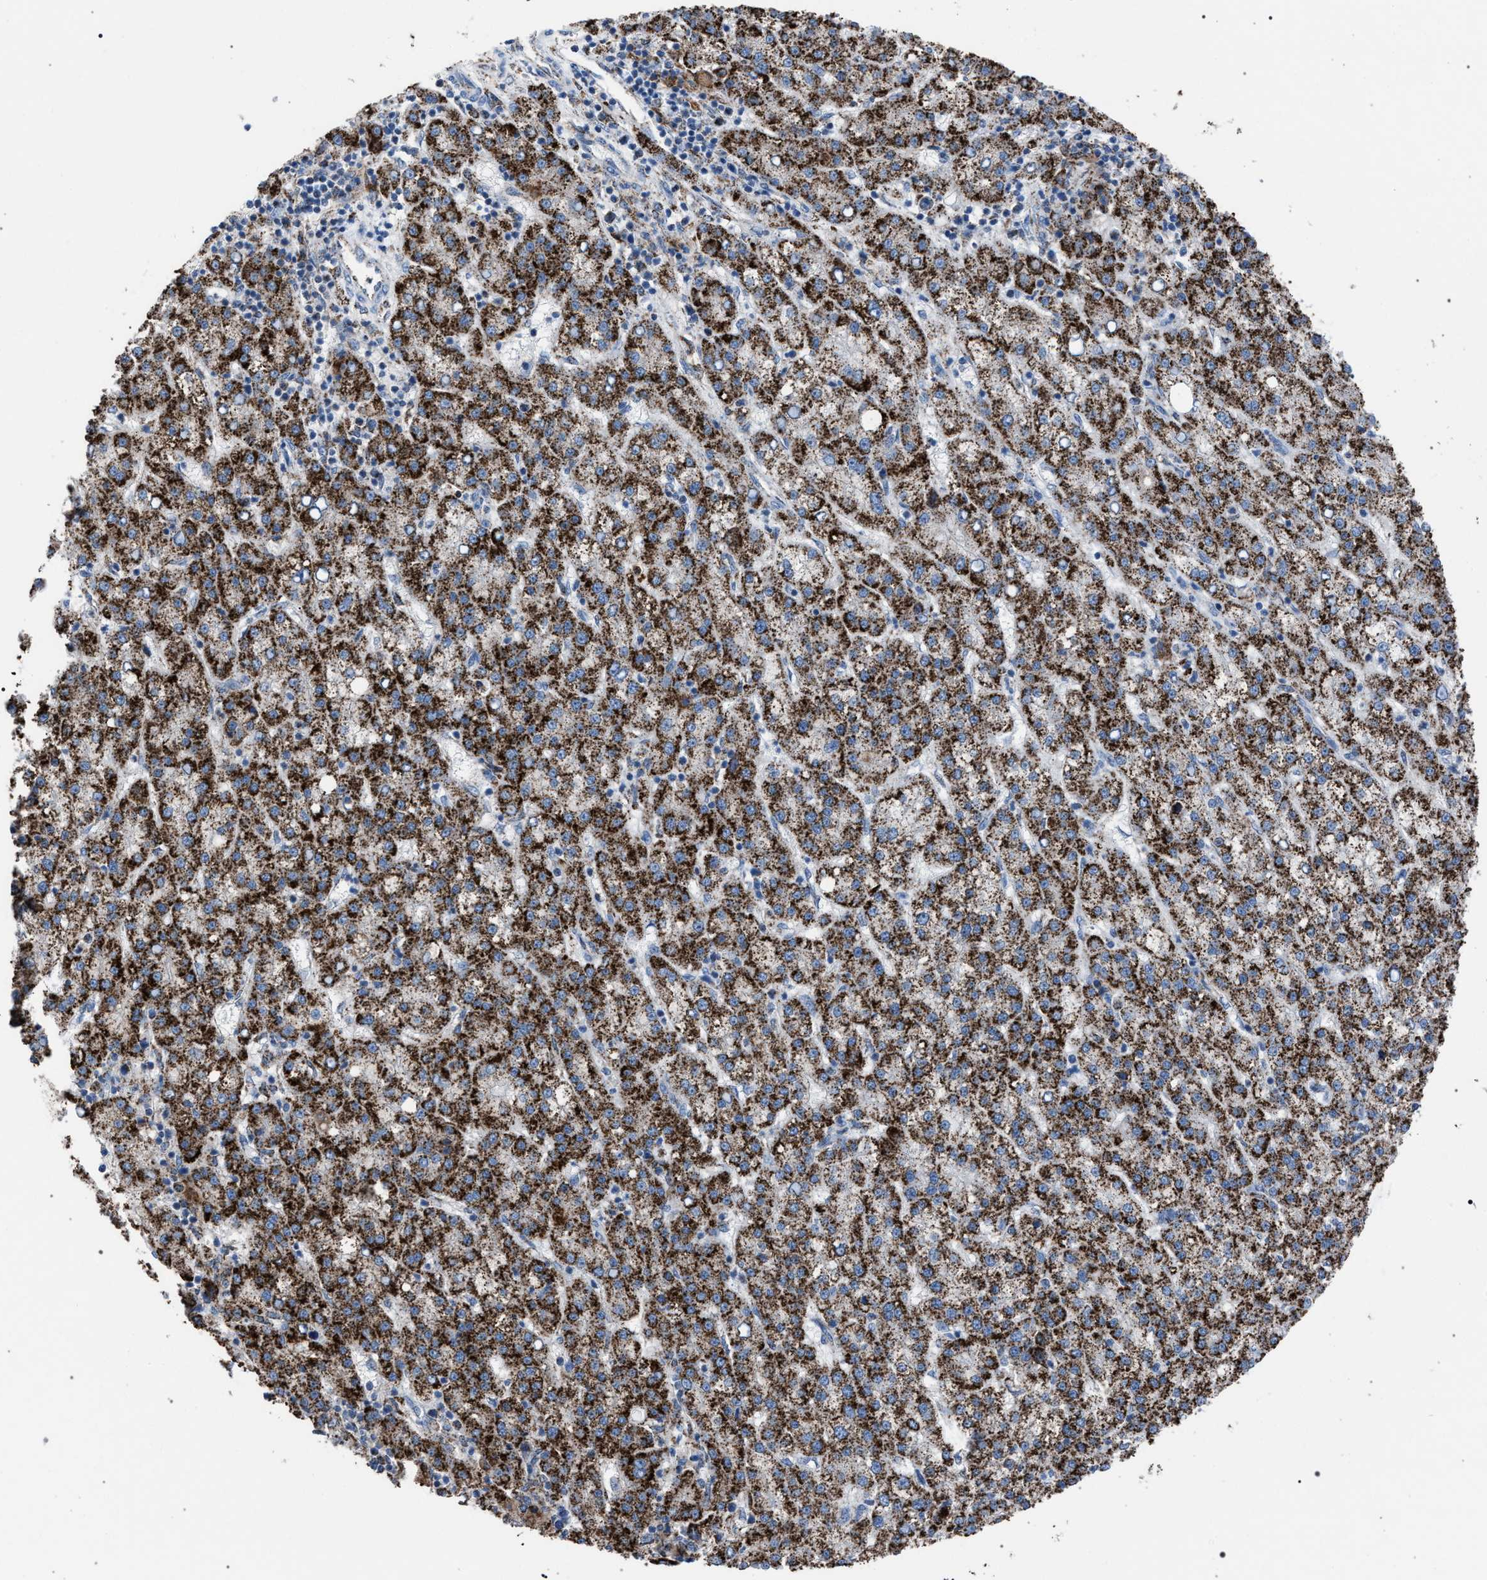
{"staining": {"intensity": "strong", "quantity": ">75%", "location": "cytoplasmic/membranous"}, "tissue": "liver cancer", "cell_type": "Tumor cells", "image_type": "cancer", "snomed": [{"axis": "morphology", "description": "Carcinoma, Hepatocellular, NOS"}, {"axis": "topography", "description": "Liver"}], "caption": "A high amount of strong cytoplasmic/membranous positivity is appreciated in about >75% of tumor cells in liver hepatocellular carcinoma tissue.", "gene": "HSD17B4", "patient": {"sex": "female", "age": 58}}